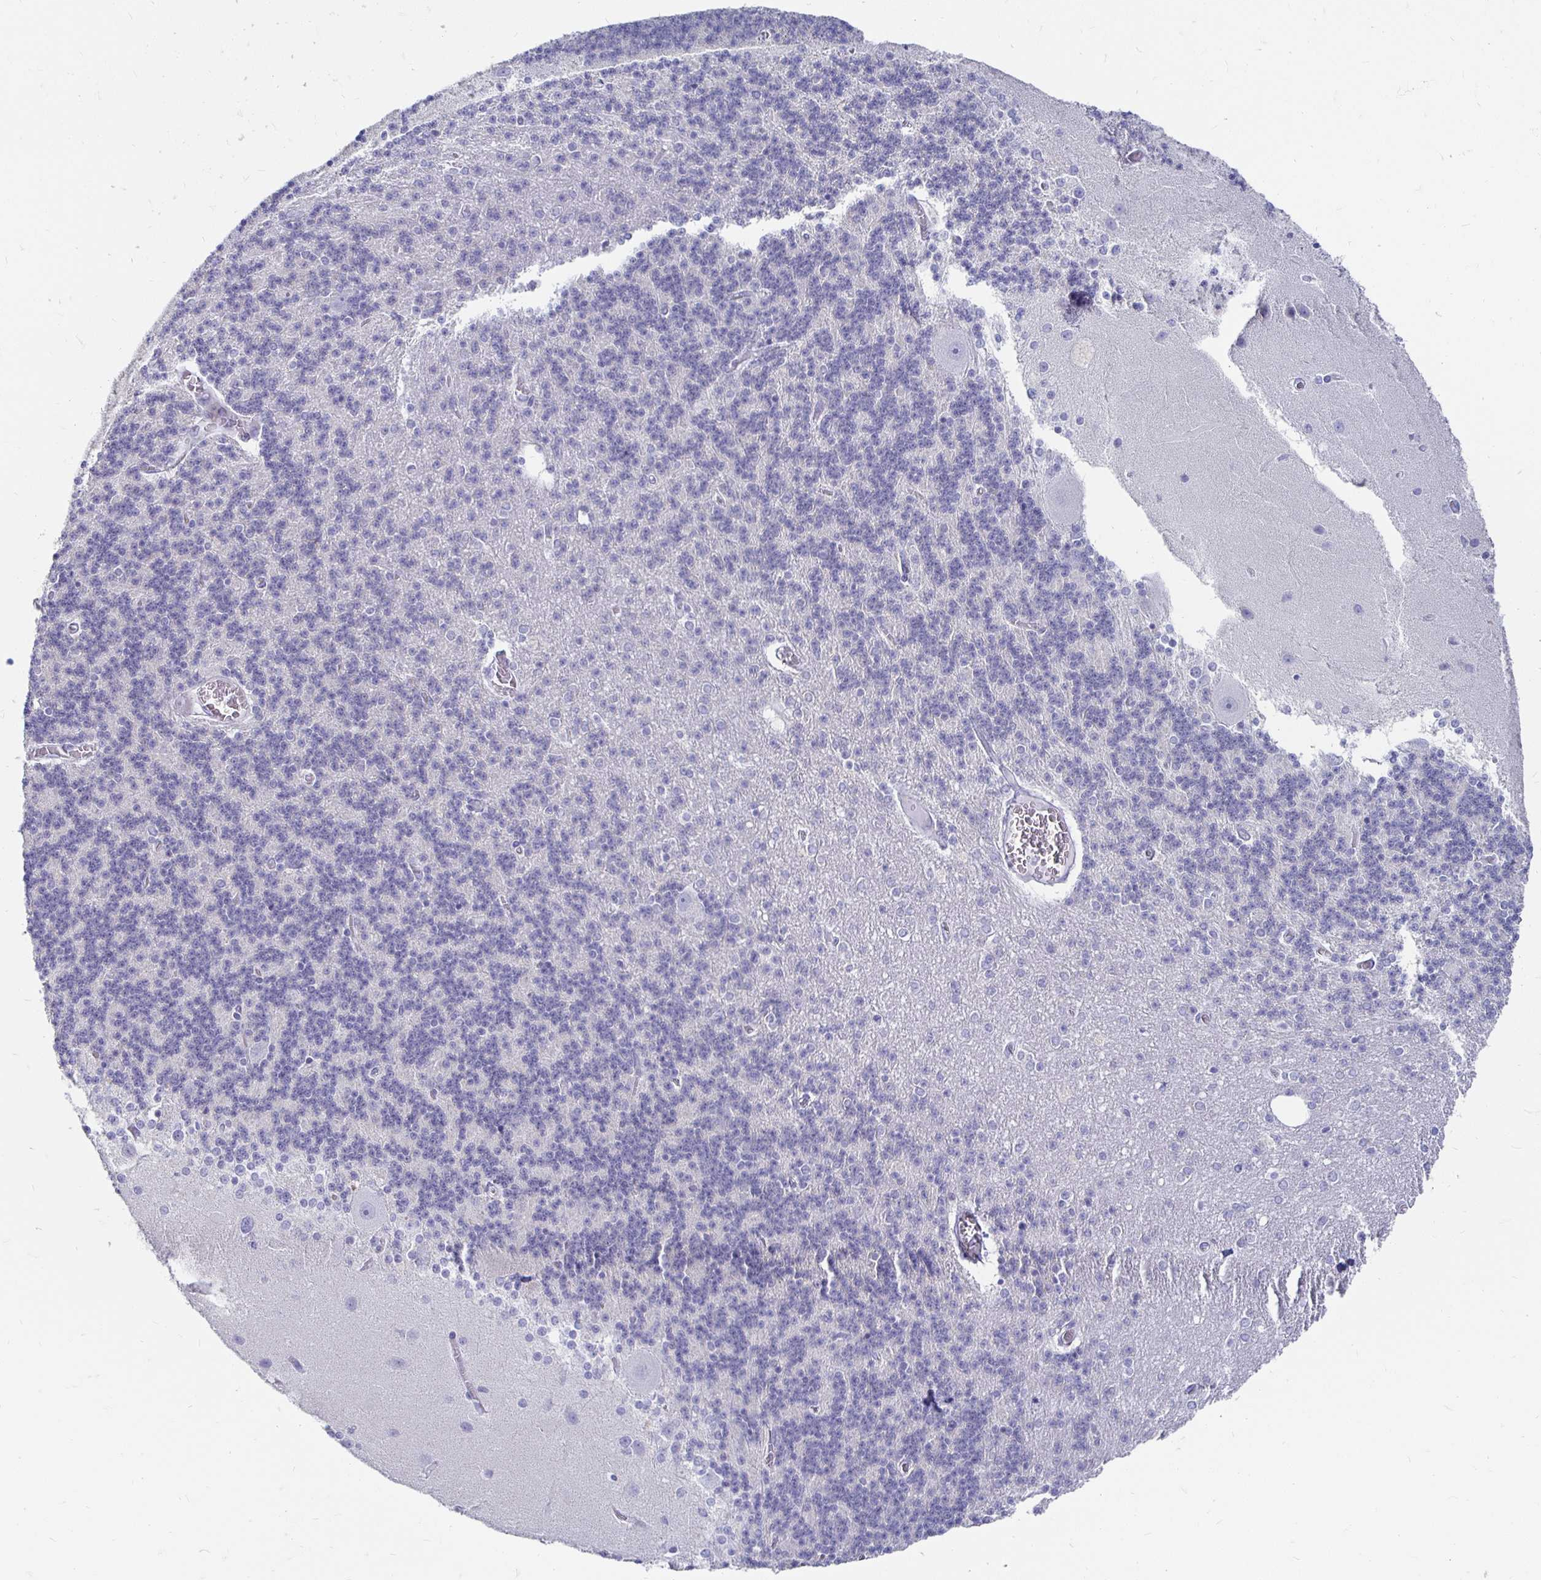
{"staining": {"intensity": "negative", "quantity": "none", "location": "none"}, "tissue": "cerebellum", "cell_type": "Cells in granular layer", "image_type": "normal", "snomed": [{"axis": "morphology", "description": "Normal tissue, NOS"}, {"axis": "topography", "description": "Cerebellum"}], "caption": "Immunohistochemical staining of benign cerebellum exhibits no significant expression in cells in granular layer.", "gene": "PEG10", "patient": {"sex": "female", "age": 54}}